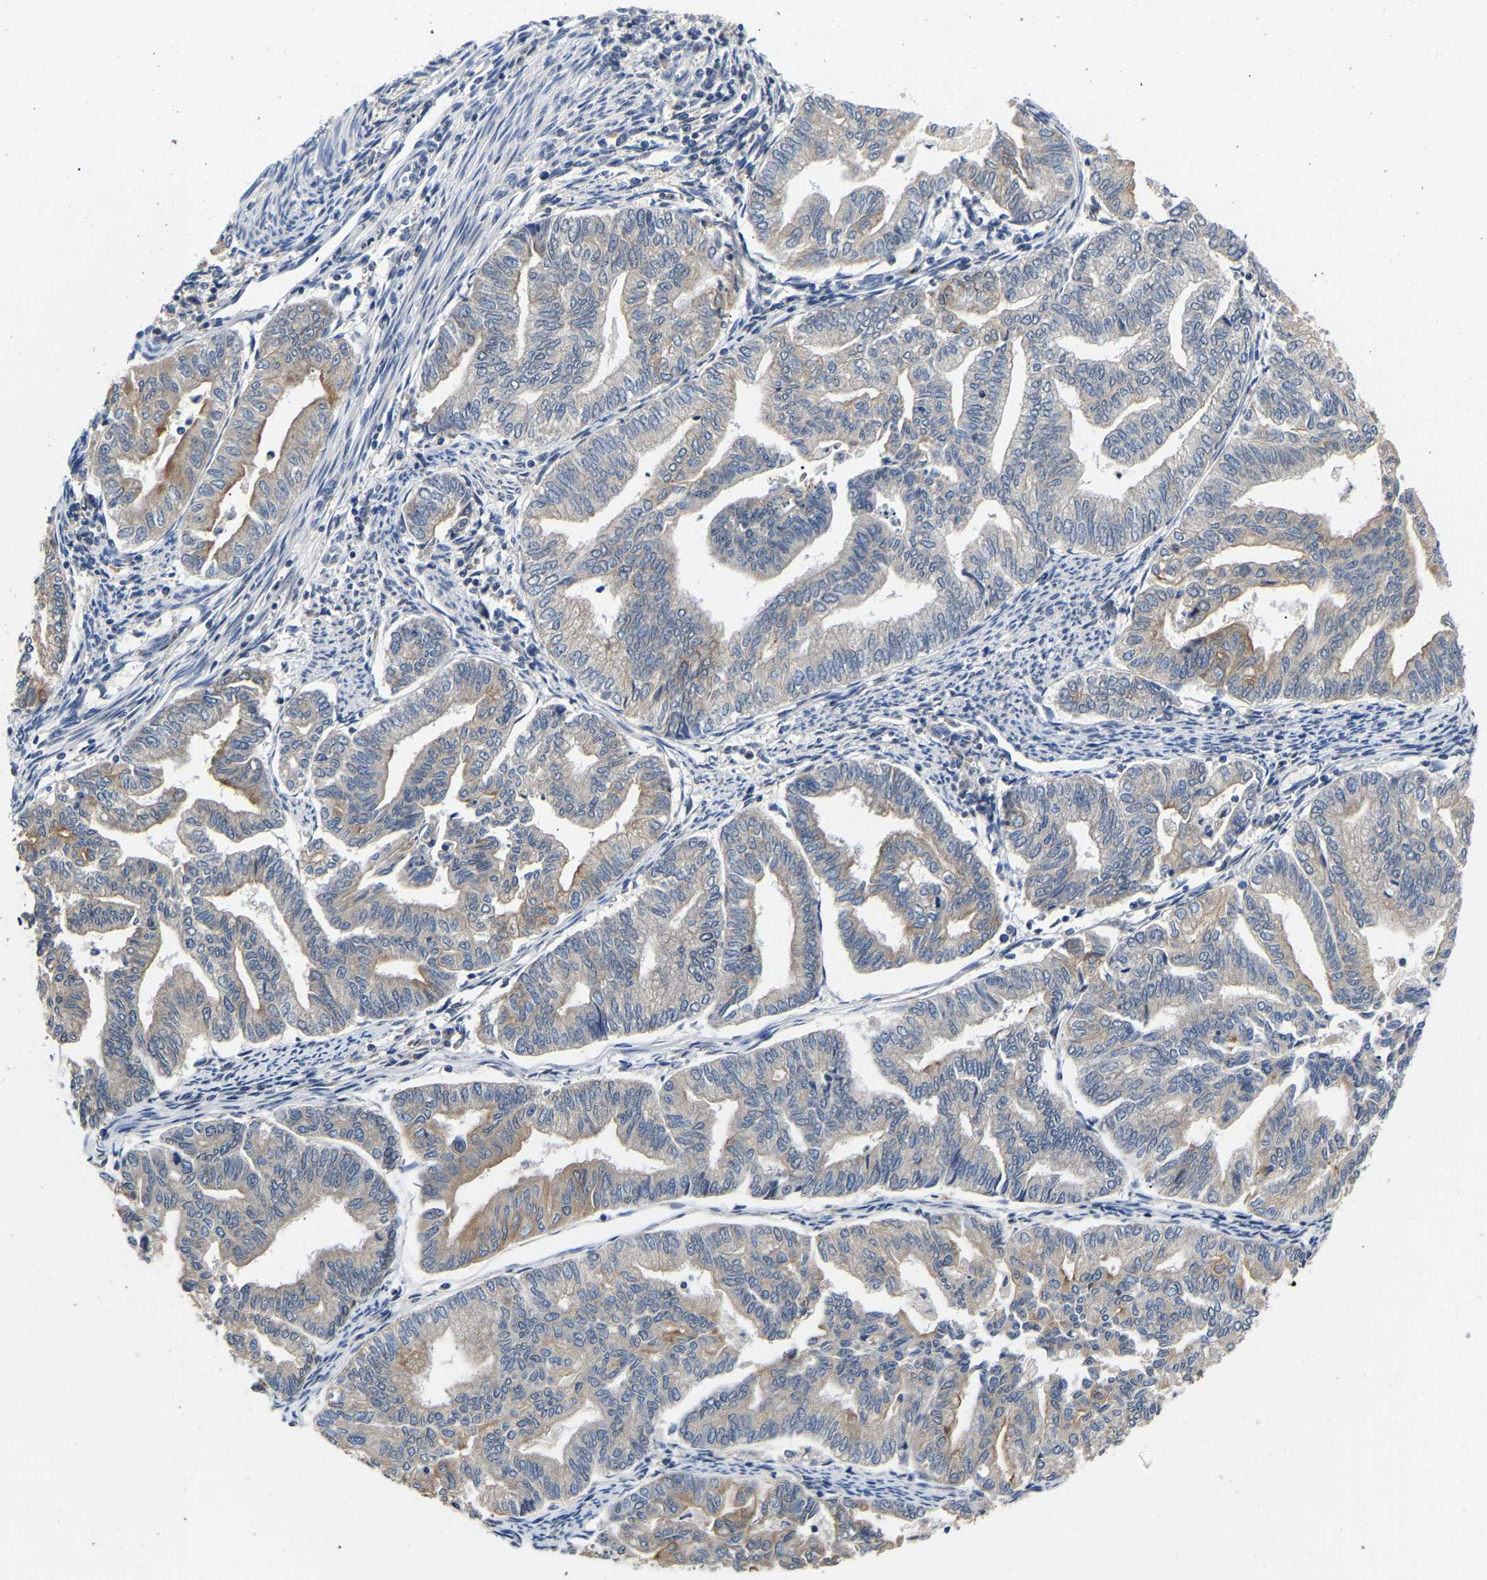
{"staining": {"intensity": "weak", "quantity": "<25%", "location": "cytoplasmic/membranous"}, "tissue": "endometrial cancer", "cell_type": "Tumor cells", "image_type": "cancer", "snomed": [{"axis": "morphology", "description": "Adenocarcinoma, NOS"}, {"axis": "topography", "description": "Endometrium"}], "caption": "Endometrial adenocarcinoma stained for a protein using immunohistochemistry shows no expression tumor cells.", "gene": "METTL16", "patient": {"sex": "female", "age": 79}}